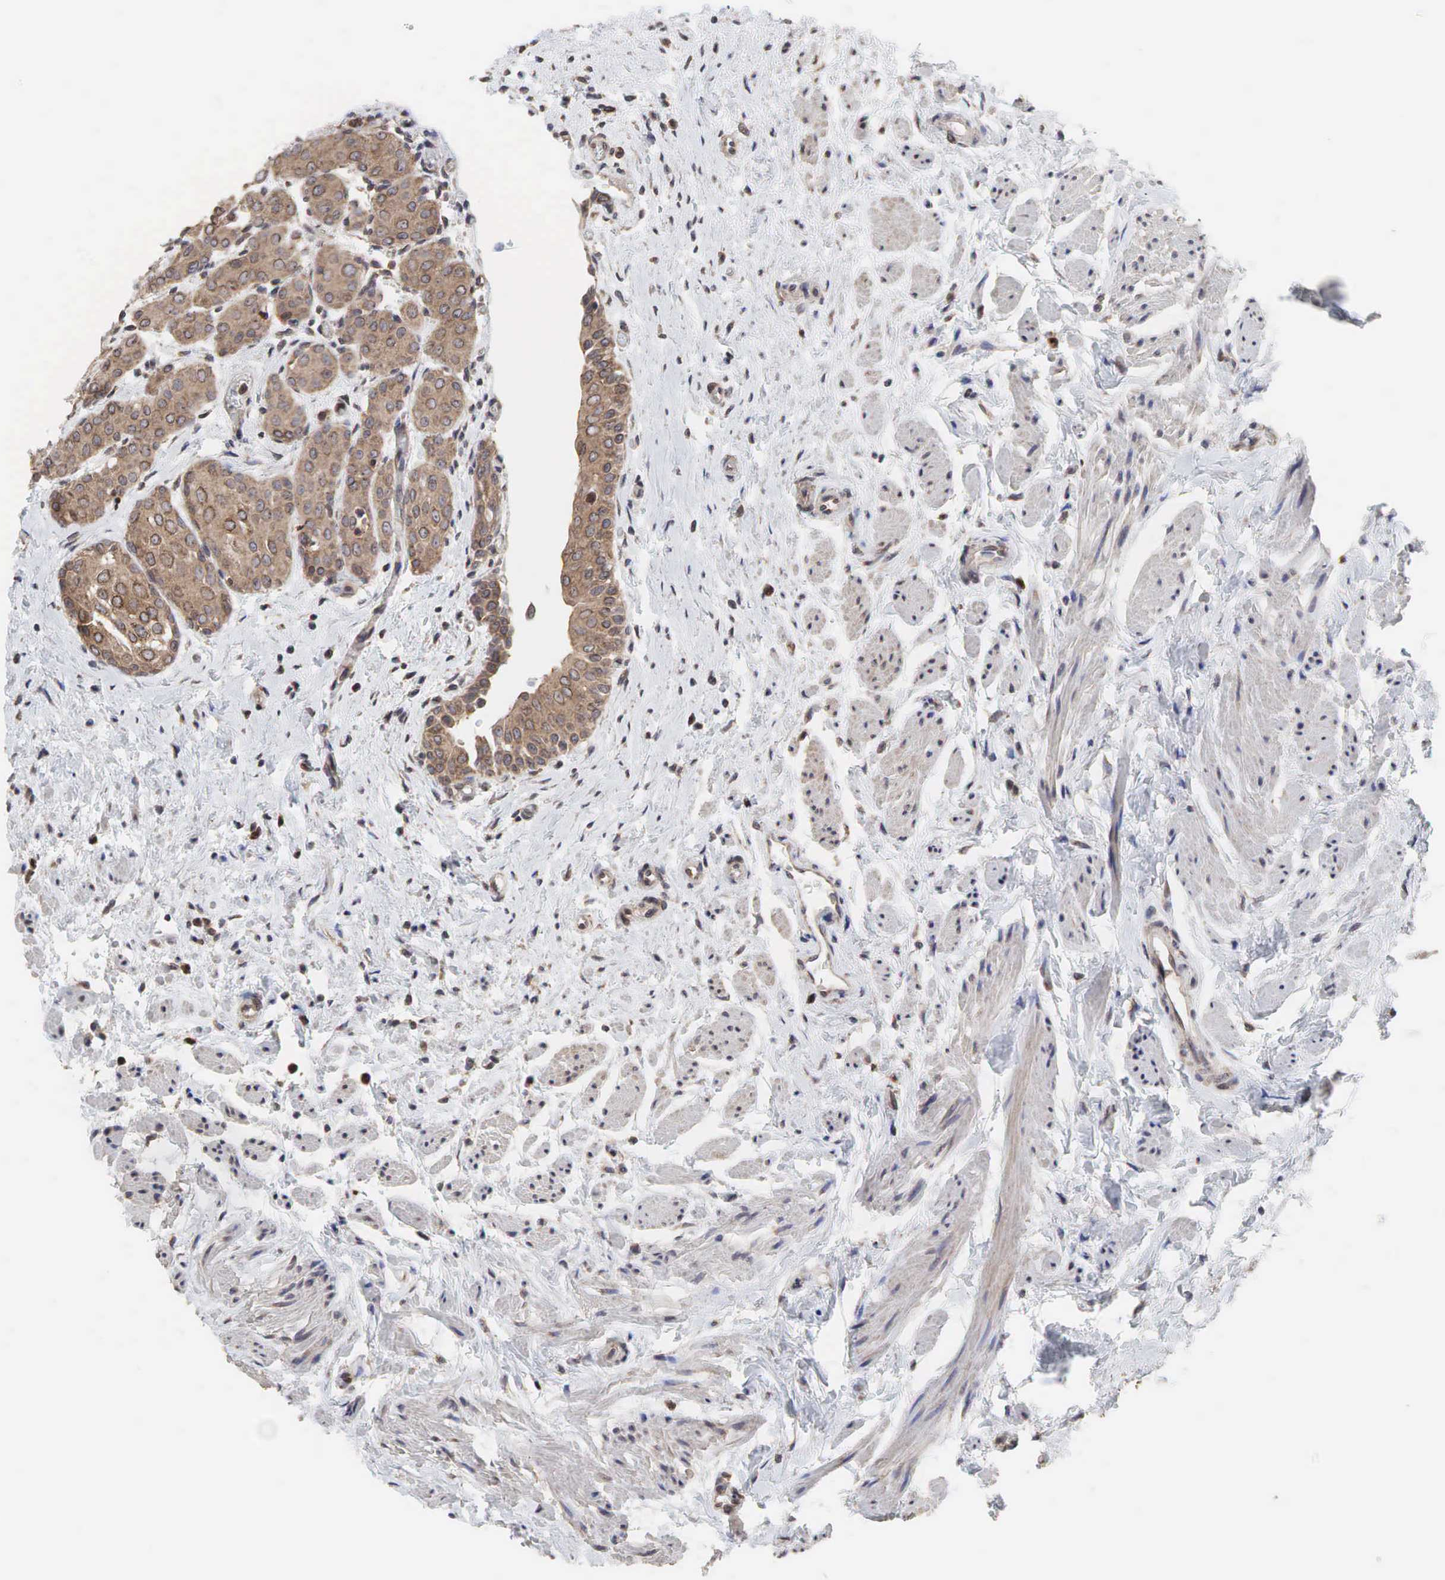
{"staining": {"intensity": "moderate", "quantity": ">75%", "location": "cytoplasmic/membranous"}, "tissue": "urinary bladder", "cell_type": "Urothelial cells", "image_type": "normal", "snomed": [{"axis": "morphology", "description": "Normal tissue, NOS"}, {"axis": "topography", "description": "Urinary bladder"}], "caption": "Urothelial cells demonstrate moderate cytoplasmic/membranous expression in approximately >75% of cells in benign urinary bladder.", "gene": "PABPC5", "patient": {"sex": "male", "age": 72}}